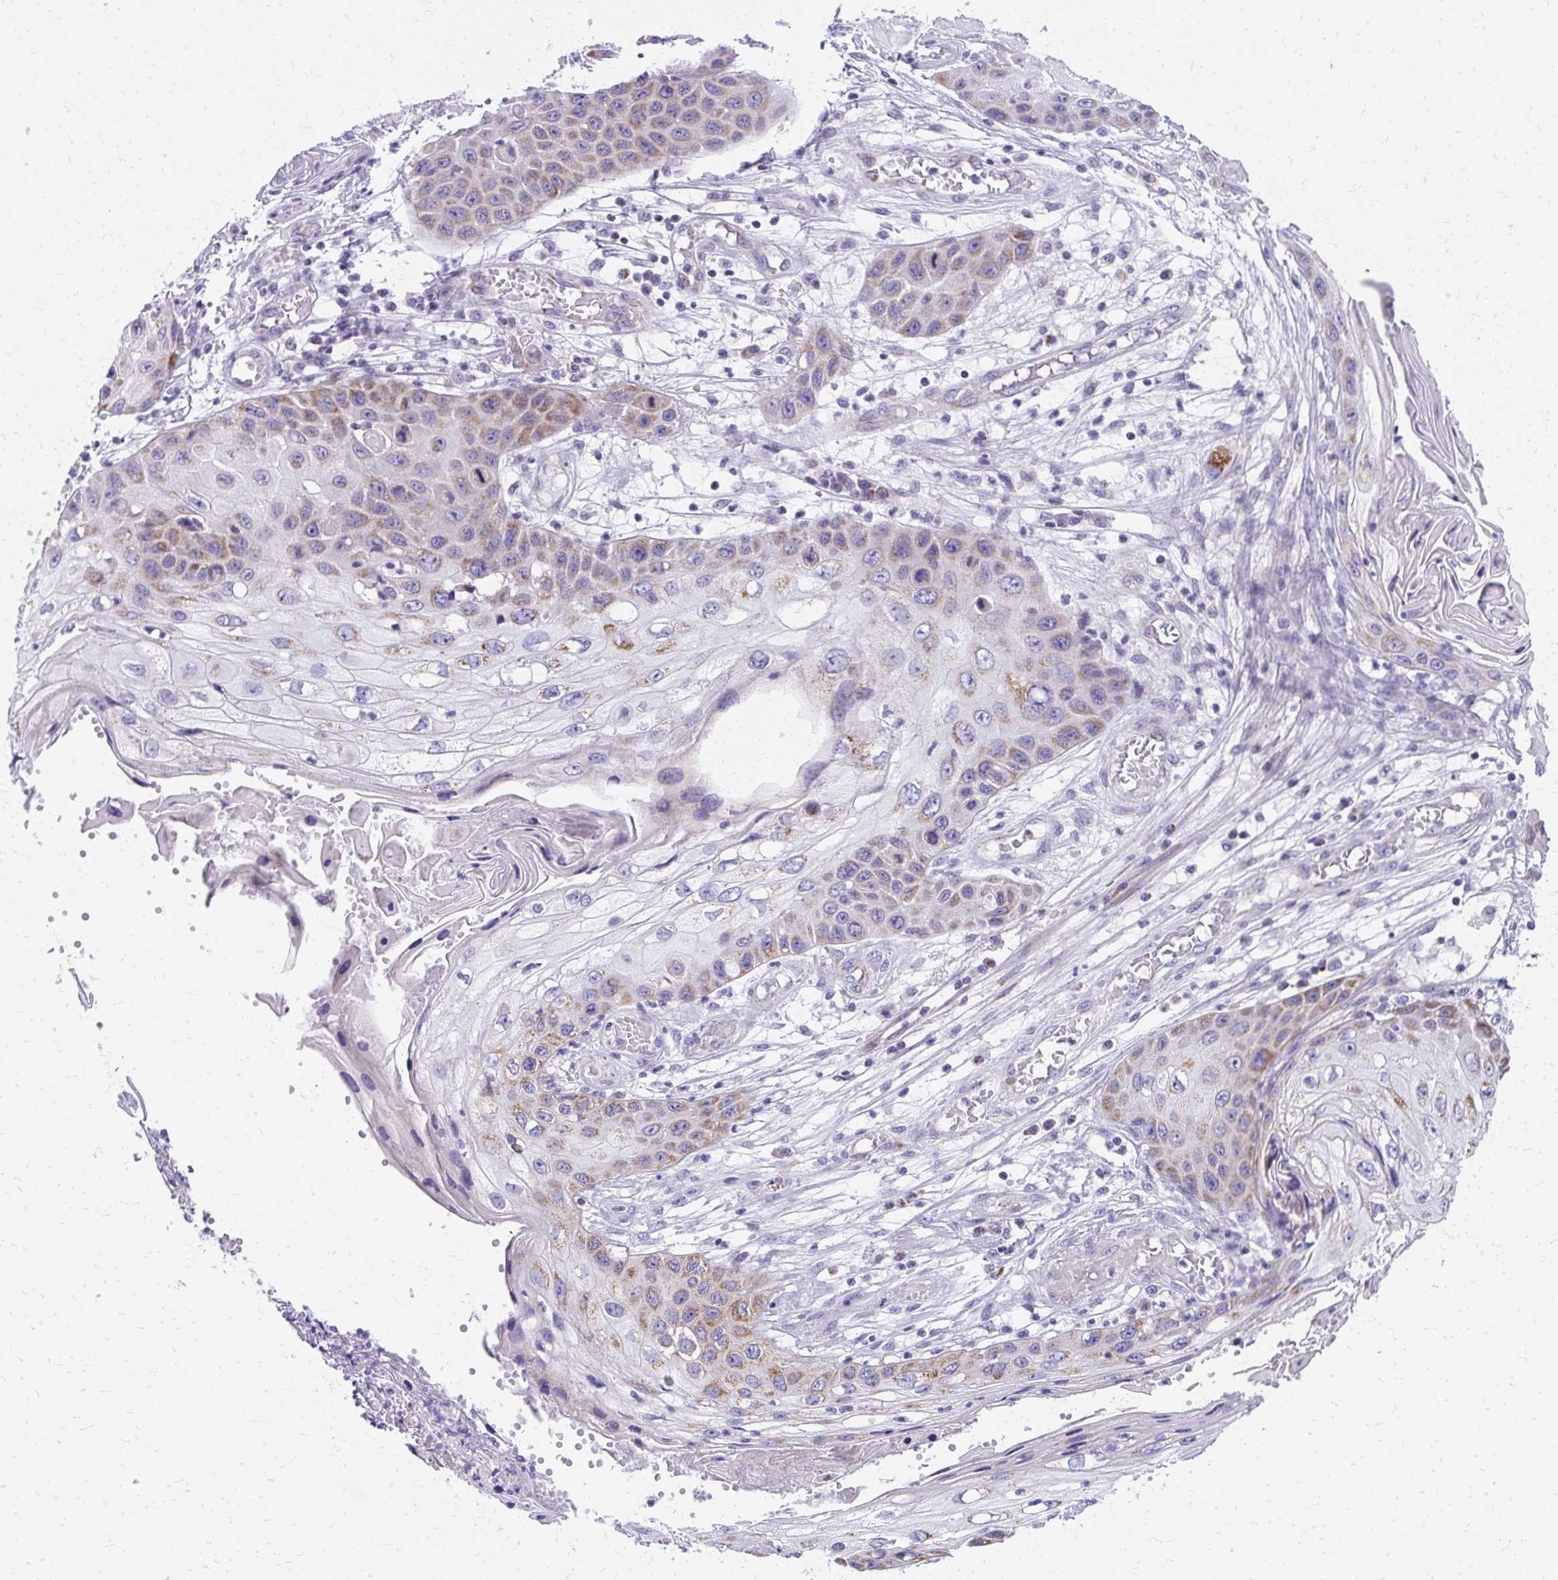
{"staining": {"intensity": "moderate", "quantity": "<25%", "location": "cytoplasmic/membranous"}, "tissue": "skin cancer", "cell_type": "Tumor cells", "image_type": "cancer", "snomed": [{"axis": "morphology", "description": "Squamous cell carcinoma, NOS"}, {"axis": "topography", "description": "Skin"}, {"axis": "topography", "description": "Vulva"}], "caption": "Protein analysis of skin cancer tissue exhibits moderate cytoplasmic/membranous expression in about <25% of tumor cells.", "gene": "IL37", "patient": {"sex": "female", "age": 44}}